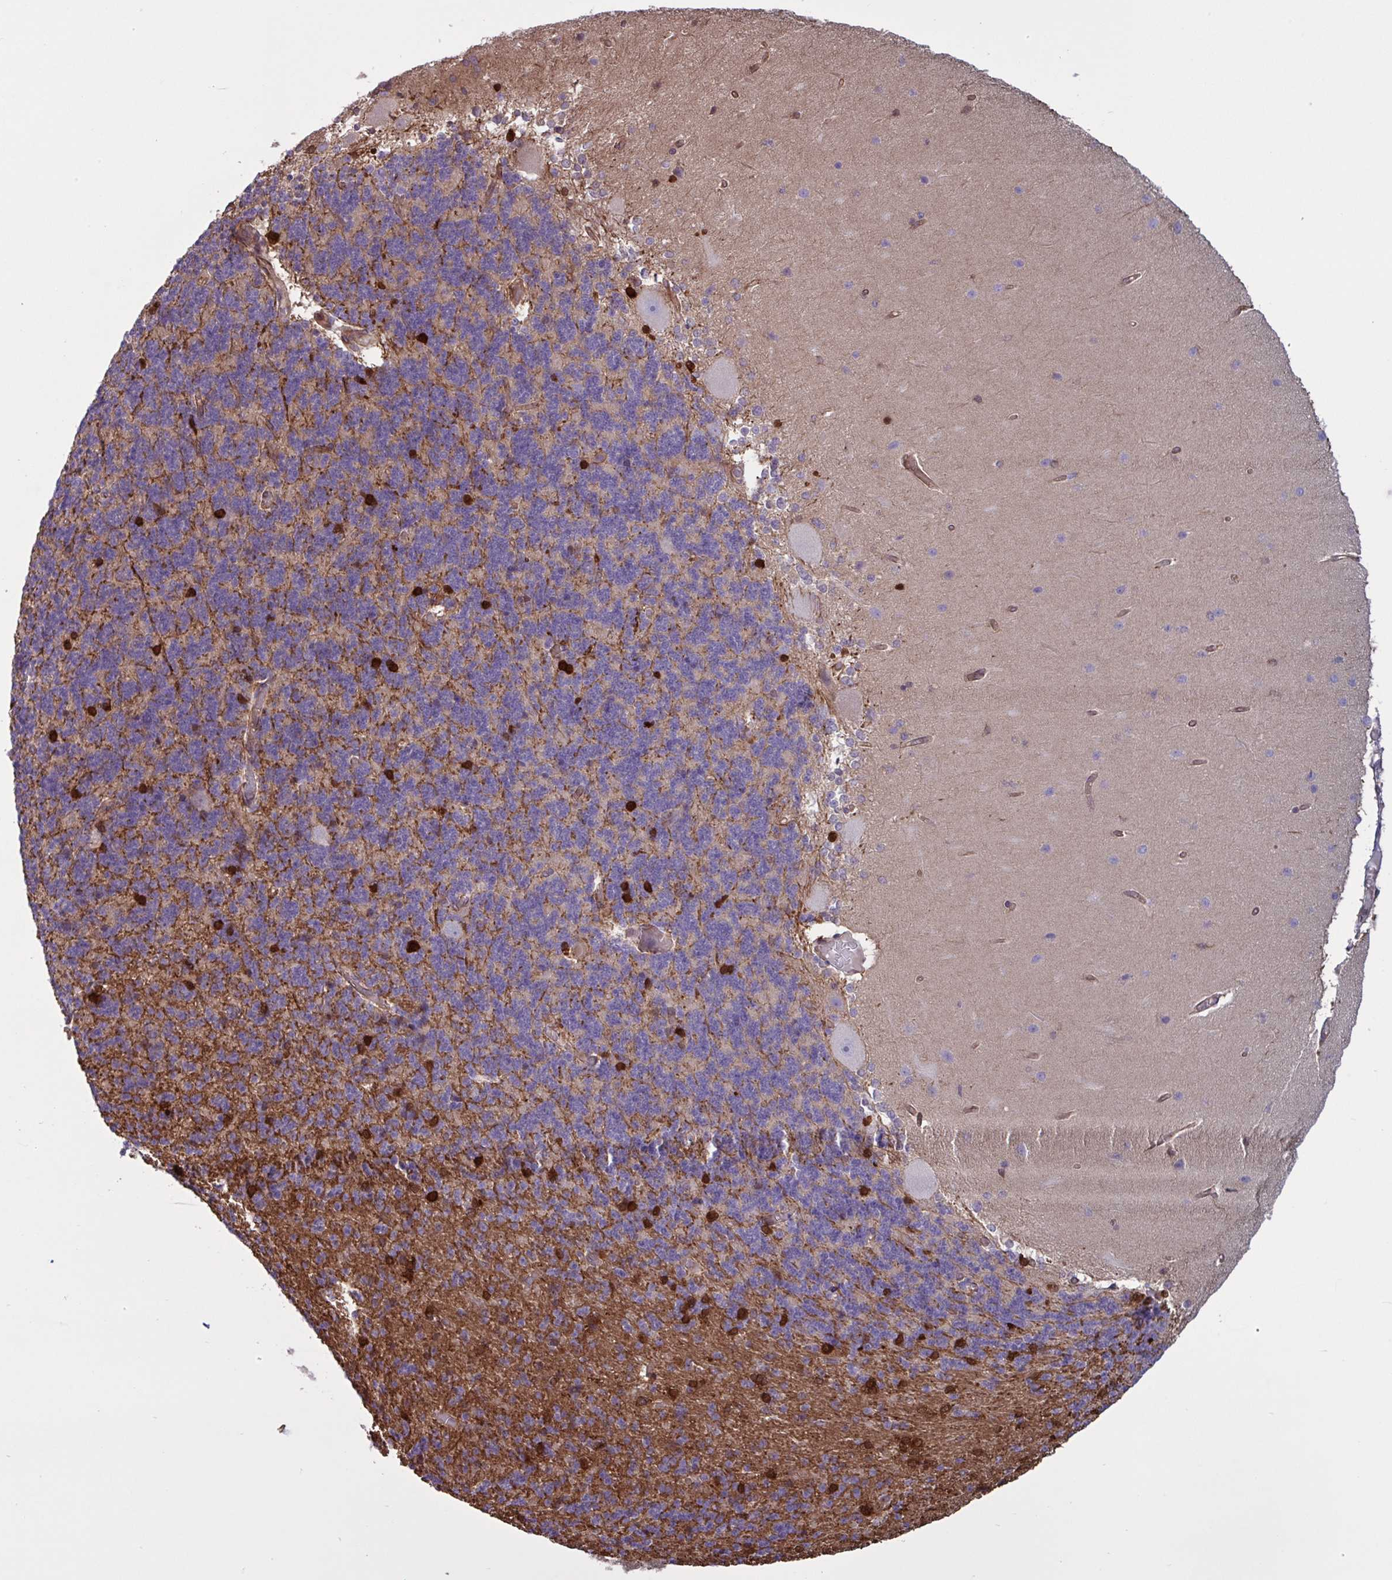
{"staining": {"intensity": "strong", "quantity": "<25%", "location": "cytoplasmic/membranous"}, "tissue": "cerebellum", "cell_type": "Cells in granular layer", "image_type": "normal", "snomed": [{"axis": "morphology", "description": "Normal tissue, NOS"}, {"axis": "topography", "description": "Cerebellum"}], "caption": "Immunohistochemical staining of unremarkable cerebellum exhibits strong cytoplasmic/membranous protein expression in approximately <25% of cells in granular layer.", "gene": "GLTP", "patient": {"sex": "female", "age": 54}}